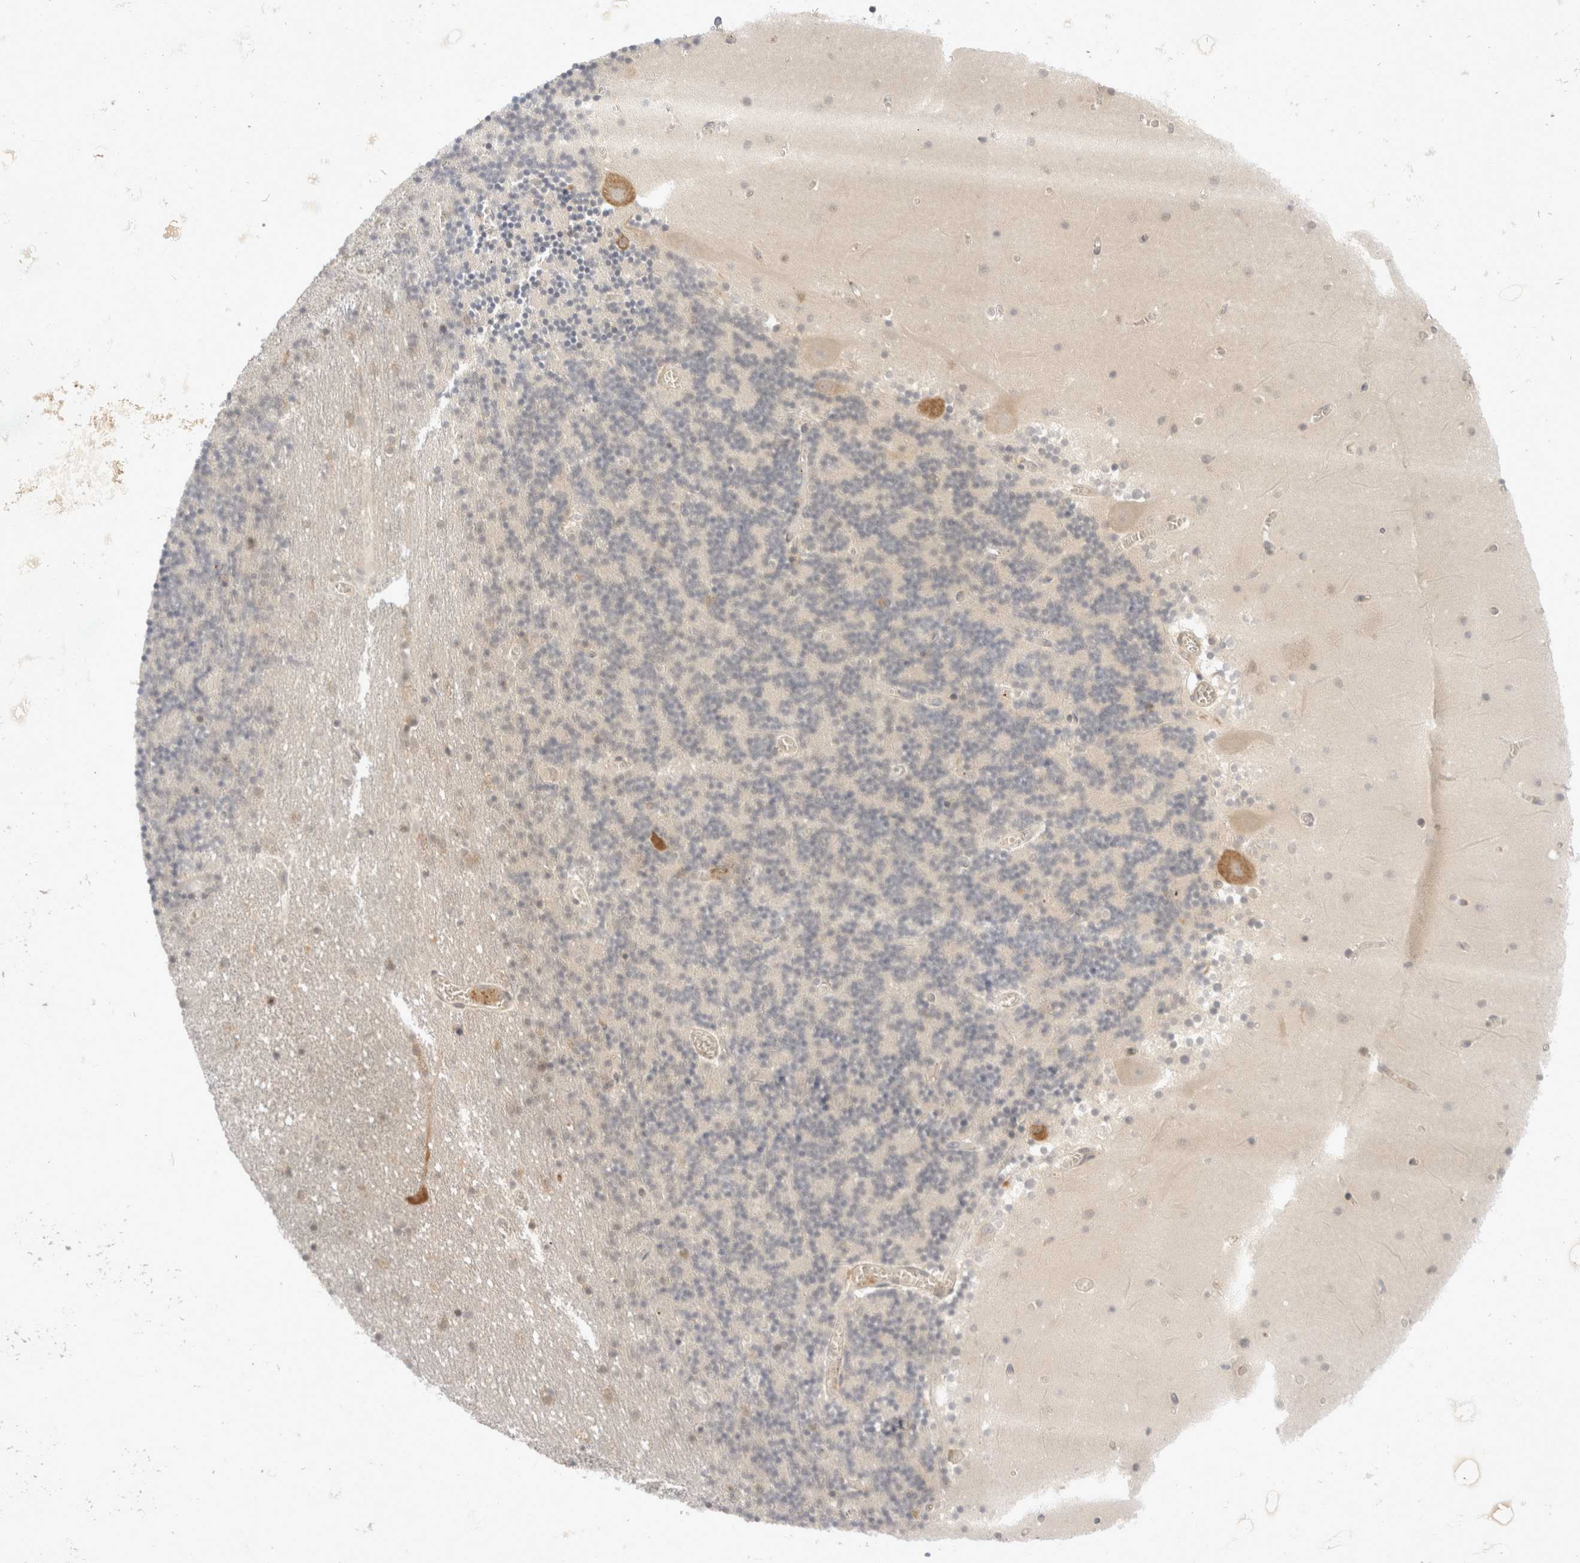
{"staining": {"intensity": "weak", "quantity": "<25%", "location": "cytoplasmic/membranous"}, "tissue": "cerebellum", "cell_type": "Cells in granular layer", "image_type": "normal", "snomed": [{"axis": "morphology", "description": "Normal tissue, NOS"}, {"axis": "topography", "description": "Cerebellum"}], "caption": "IHC image of unremarkable cerebellum: human cerebellum stained with DAB demonstrates no significant protein staining in cells in granular layer. Nuclei are stained in blue.", "gene": "EIF4G3", "patient": {"sex": "female", "age": 28}}